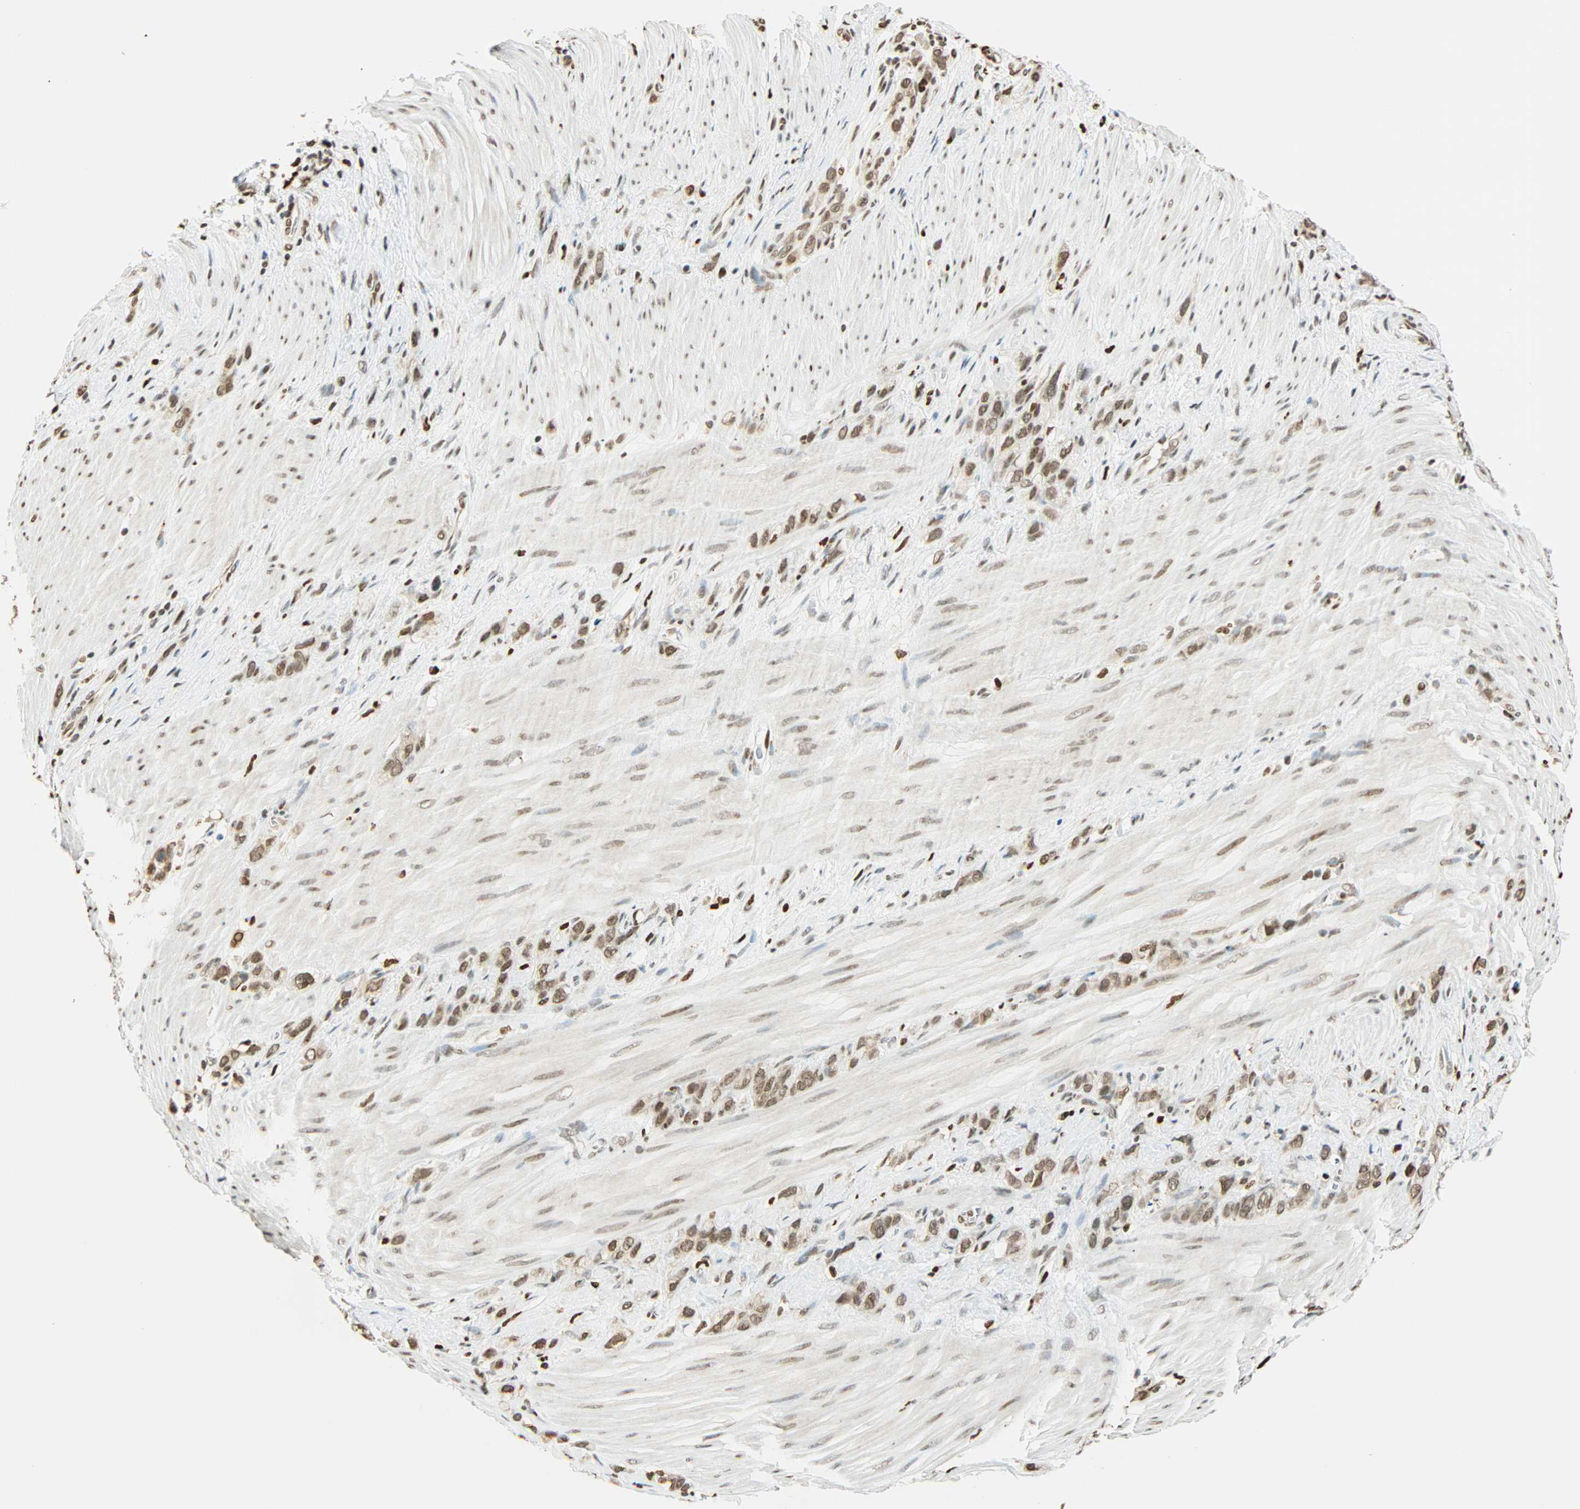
{"staining": {"intensity": "moderate", "quantity": ">75%", "location": "nuclear"}, "tissue": "stomach cancer", "cell_type": "Tumor cells", "image_type": "cancer", "snomed": [{"axis": "morphology", "description": "Normal tissue, NOS"}, {"axis": "morphology", "description": "Adenocarcinoma, NOS"}, {"axis": "morphology", "description": "Adenocarcinoma, High grade"}, {"axis": "topography", "description": "Stomach, upper"}, {"axis": "topography", "description": "Stomach"}], "caption": "Human stomach cancer stained with a protein marker shows moderate staining in tumor cells.", "gene": "FANCG", "patient": {"sex": "female", "age": 65}}